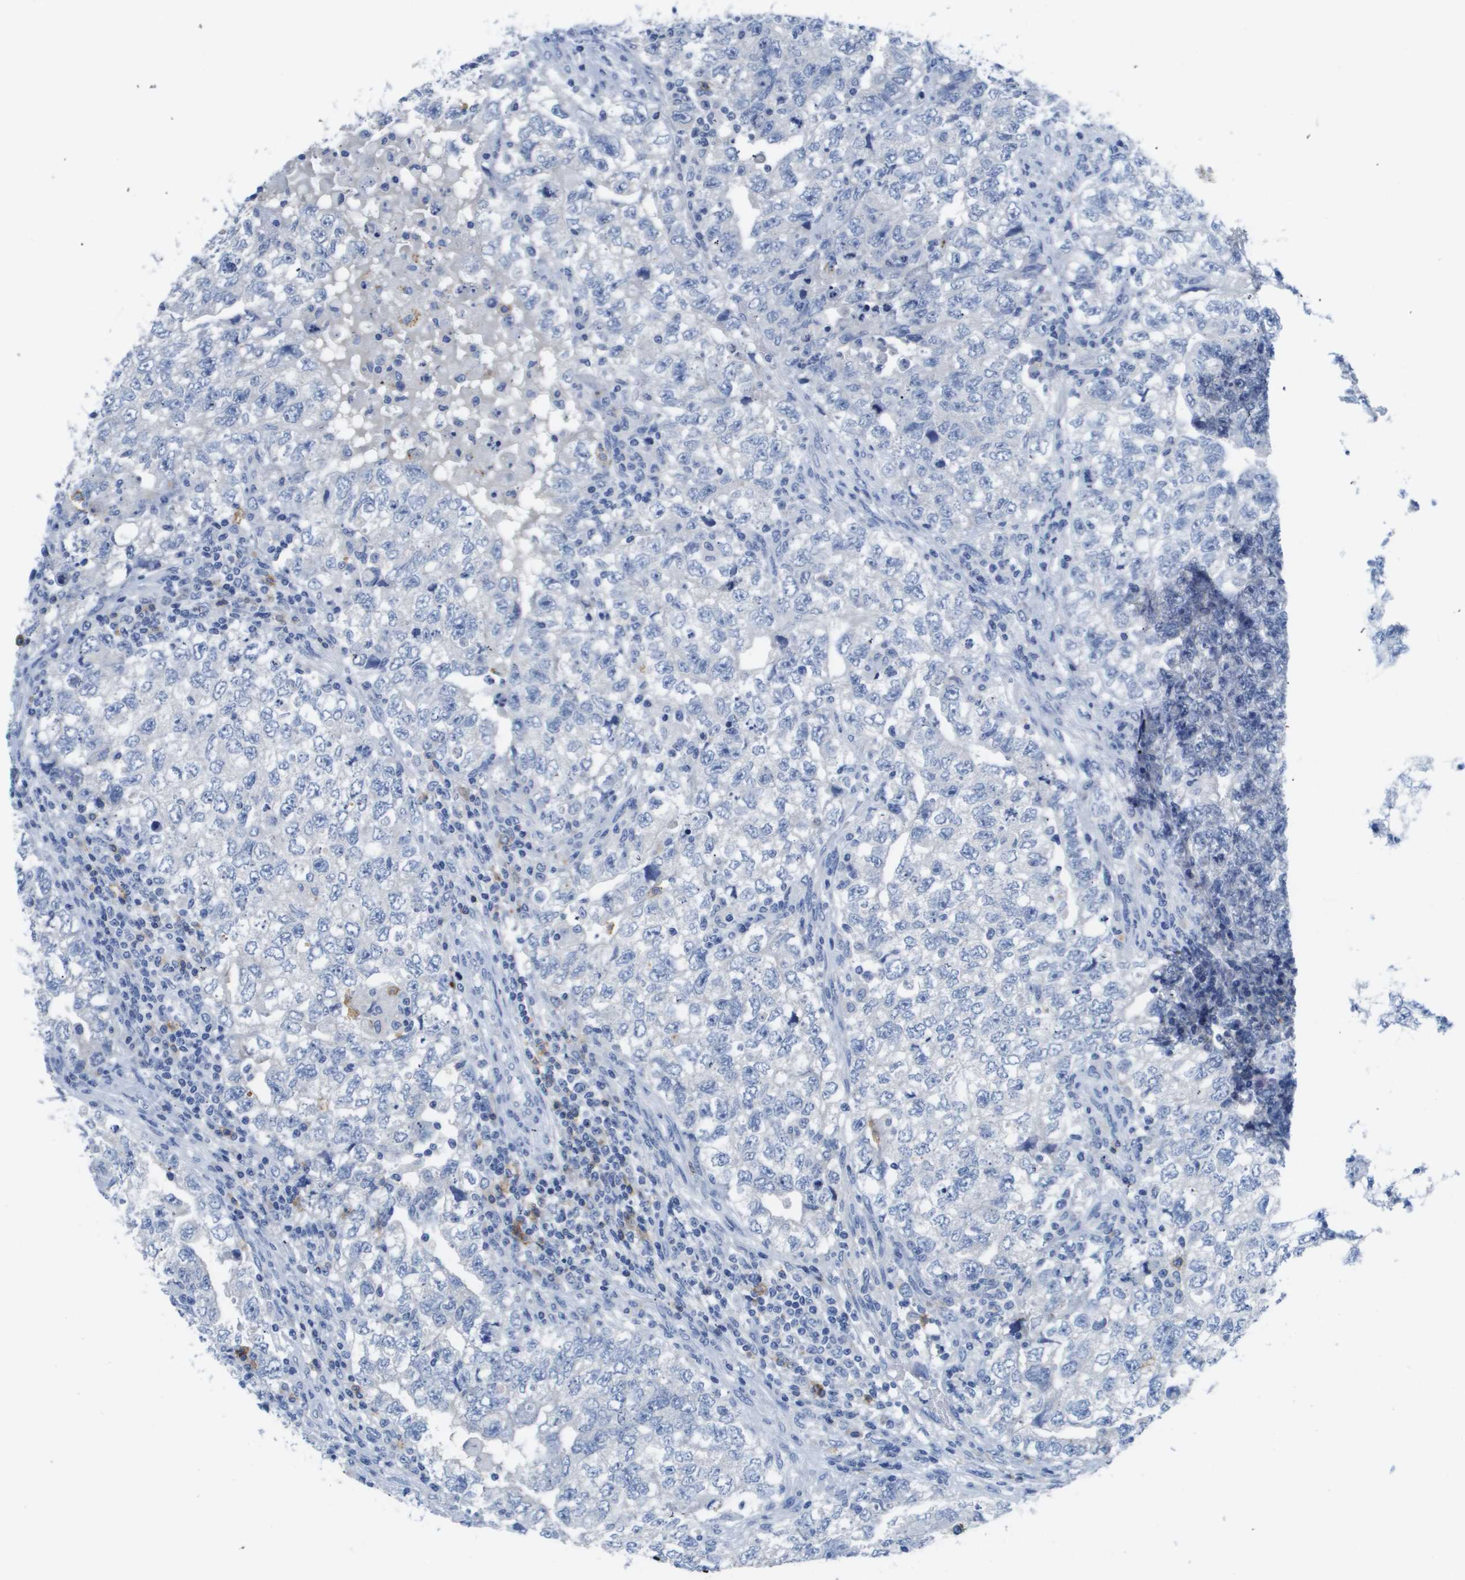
{"staining": {"intensity": "negative", "quantity": "none", "location": "none"}, "tissue": "testis cancer", "cell_type": "Tumor cells", "image_type": "cancer", "snomed": [{"axis": "morphology", "description": "Carcinoma, Embryonal, NOS"}, {"axis": "topography", "description": "Testis"}], "caption": "High power microscopy histopathology image of an immunohistochemistry histopathology image of embryonal carcinoma (testis), revealing no significant staining in tumor cells.", "gene": "MS4A1", "patient": {"sex": "male", "age": 36}}